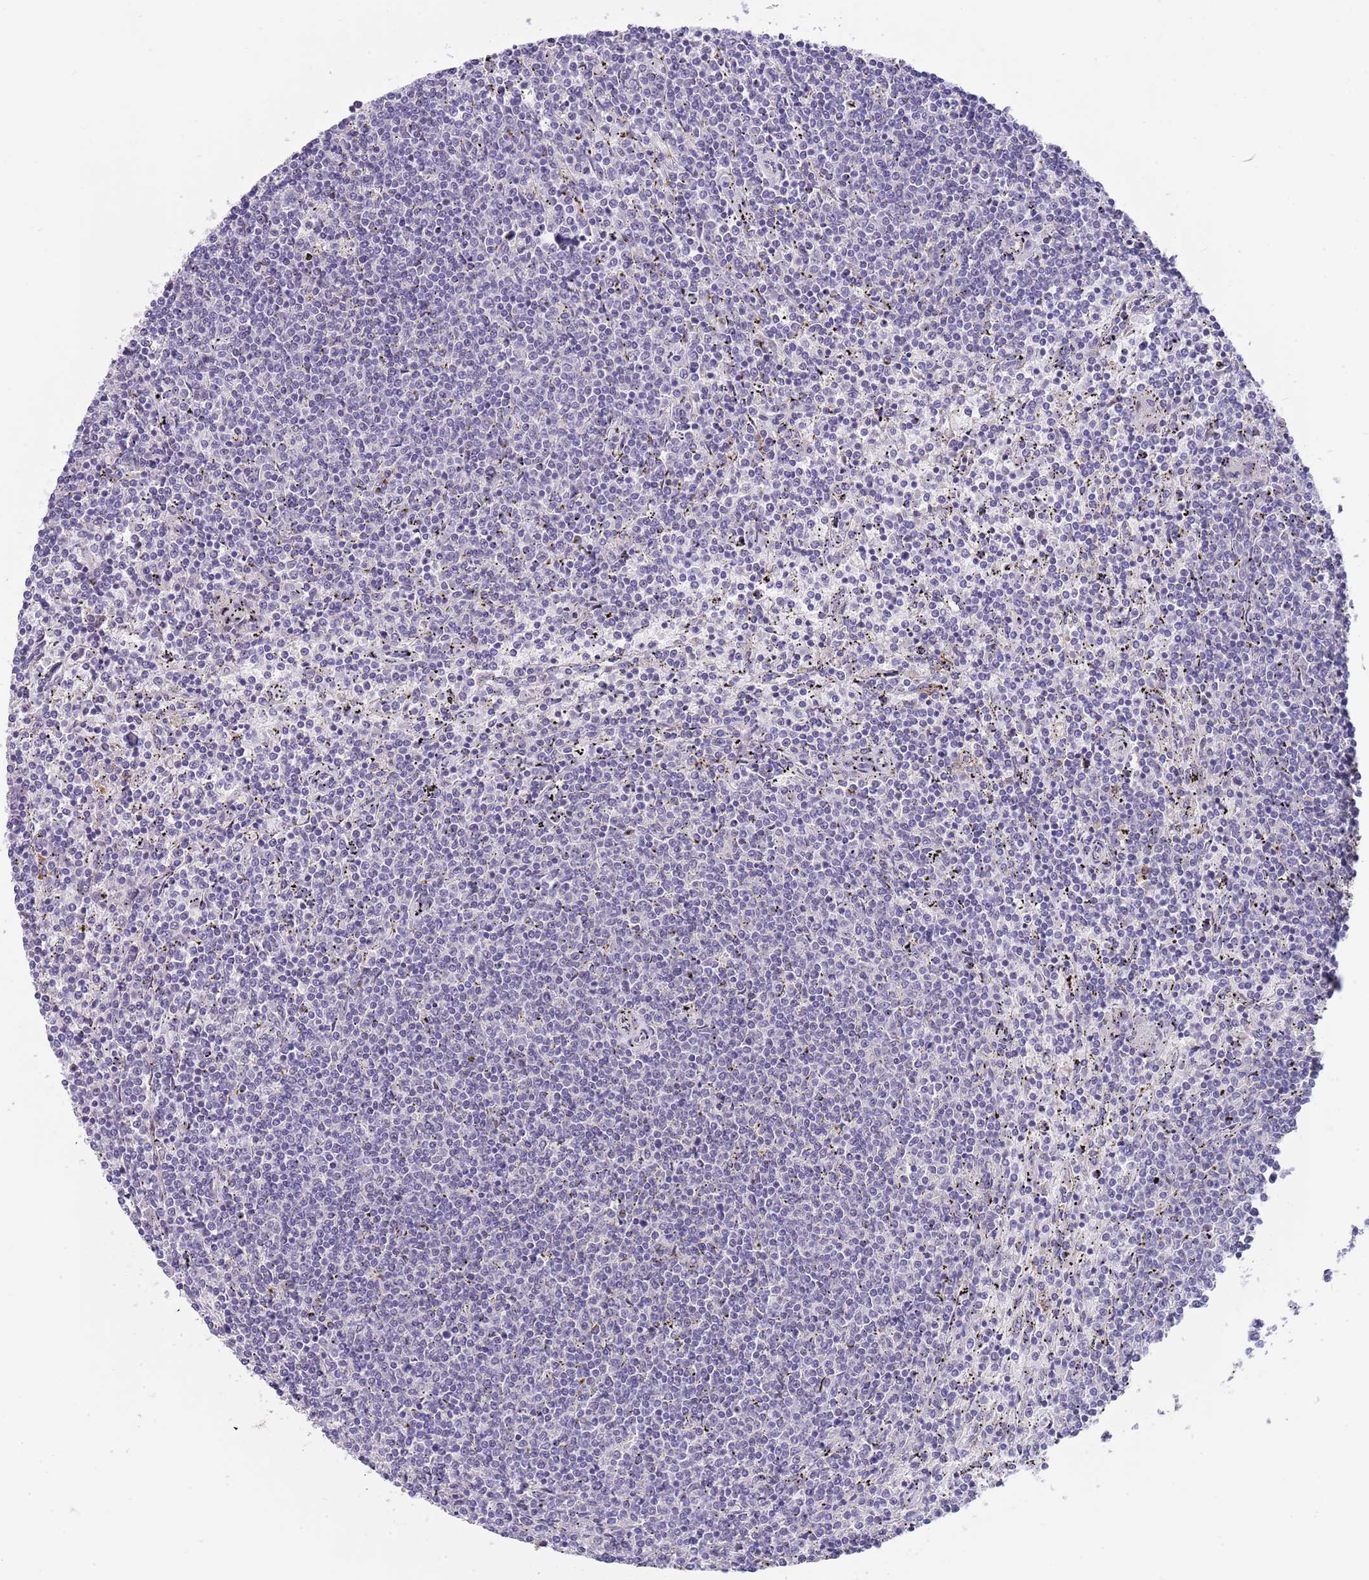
{"staining": {"intensity": "negative", "quantity": "none", "location": "none"}, "tissue": "lymphoma", "cell_type": "Tumor cells", "image_type": "cancer", "snomed": [{"axis": "morphology", "description": "Malignant lymphoma, non-Hodgkin's type, Low grade"}, {"axis": "topography", "description": "Spleen"}], "caption": "Immunohistochemistry micrograph of neoplastic tissue: human low-grade malignant lymphoma, non-Hodgkin's type stained with DAB demonstrates no significant protein expression in tumor cells.", "gene": "NLRP6", "patient": {"sex": "female", "age": 50}}